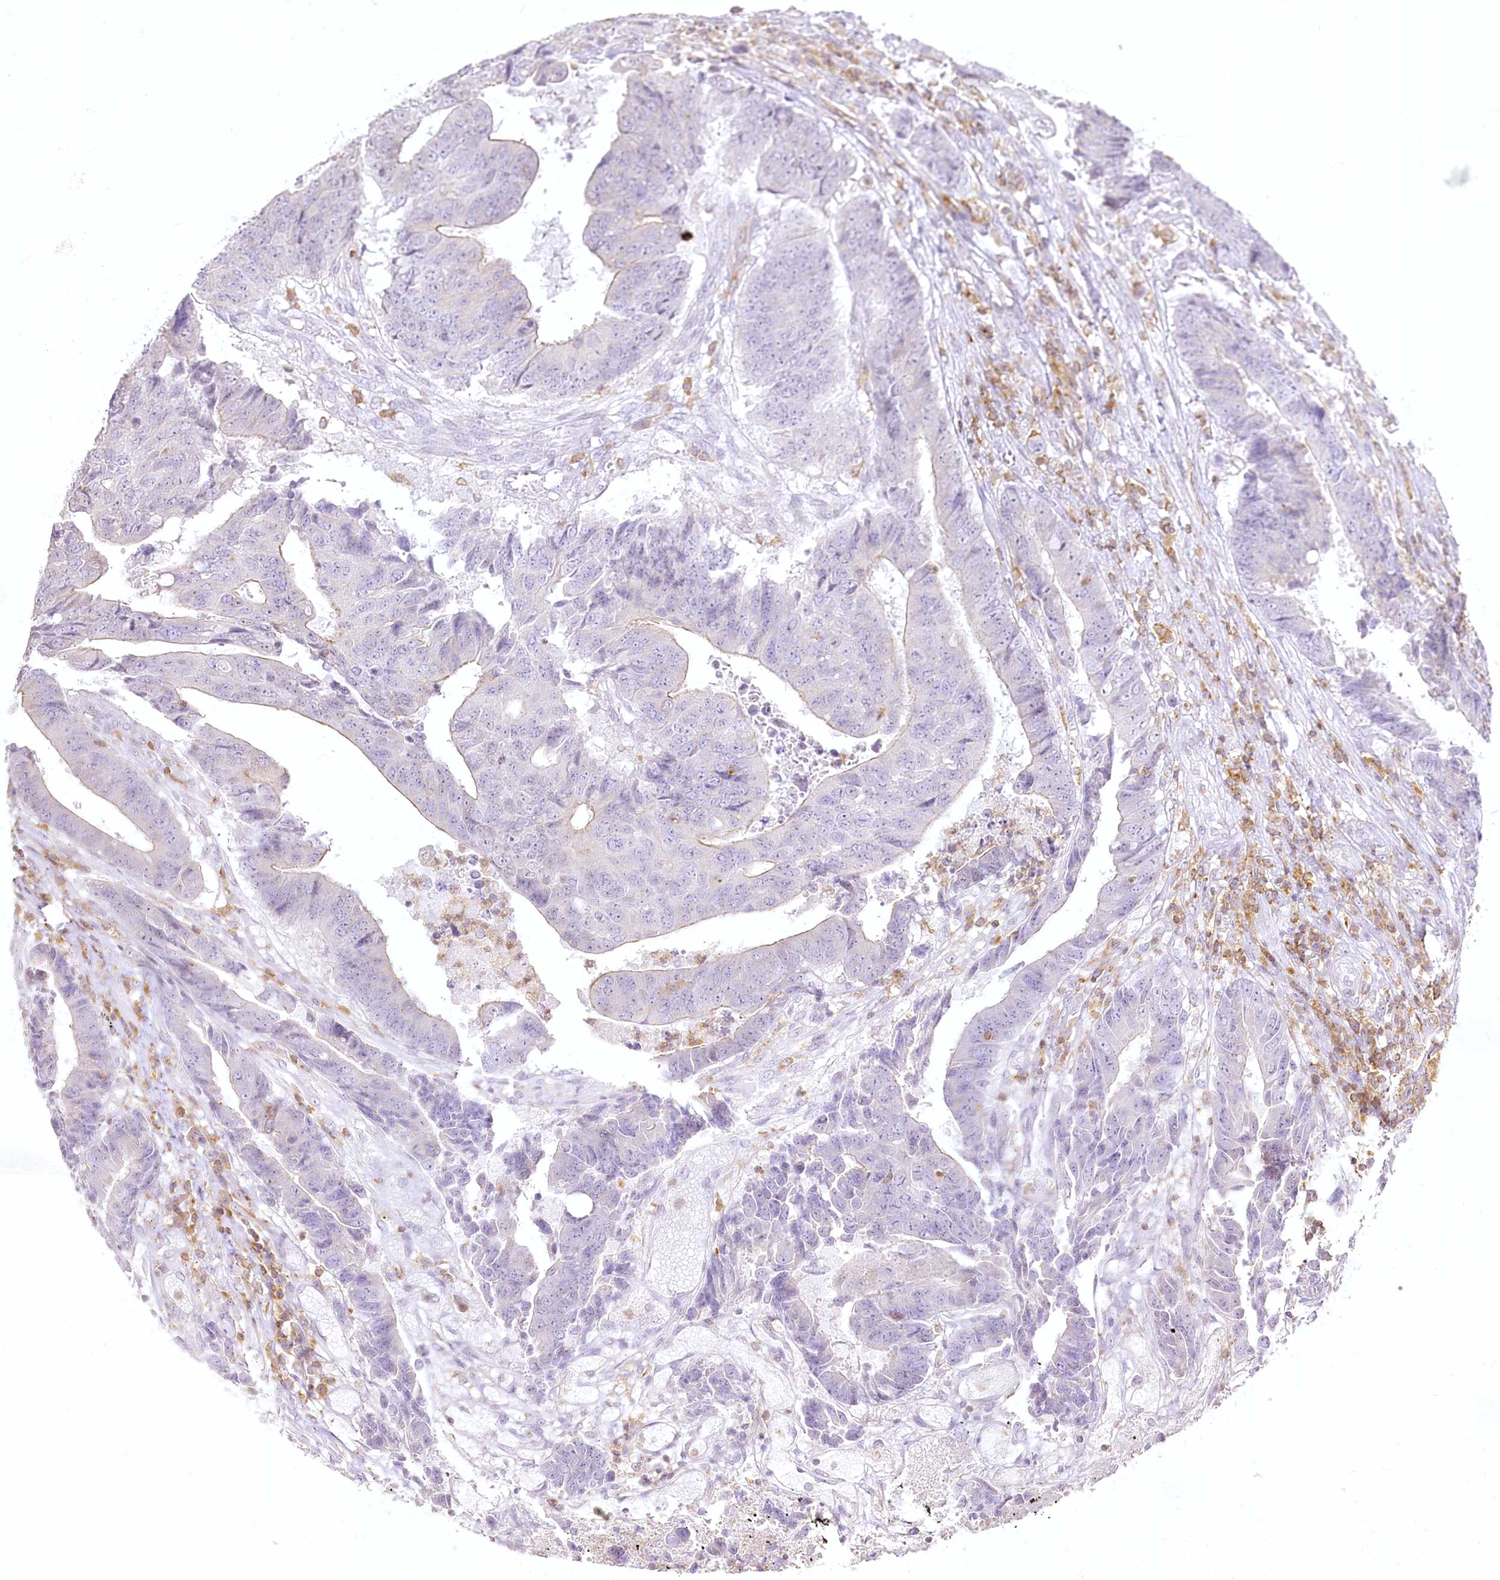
{"staining": {"intensity": "negative", "quantity": "none", "location": "none"}, "tissue": "colorectal cancer", "cell_type": "Tumor cells", "image_type": "cancer", "snomed": [{"axis": "morphology", "description": "Adenocarcinoma, NOS"}, {"axis": "topography", "description": "Rectum"}], "caption": "A high-resolution image shows immunohistochemistry (IHC) staining of adenocarcinoma (colorectal), which shows no significant staining in tumor cells.", "gene": "DOCK2", "patient": {"sex": "male", "age": 84}}